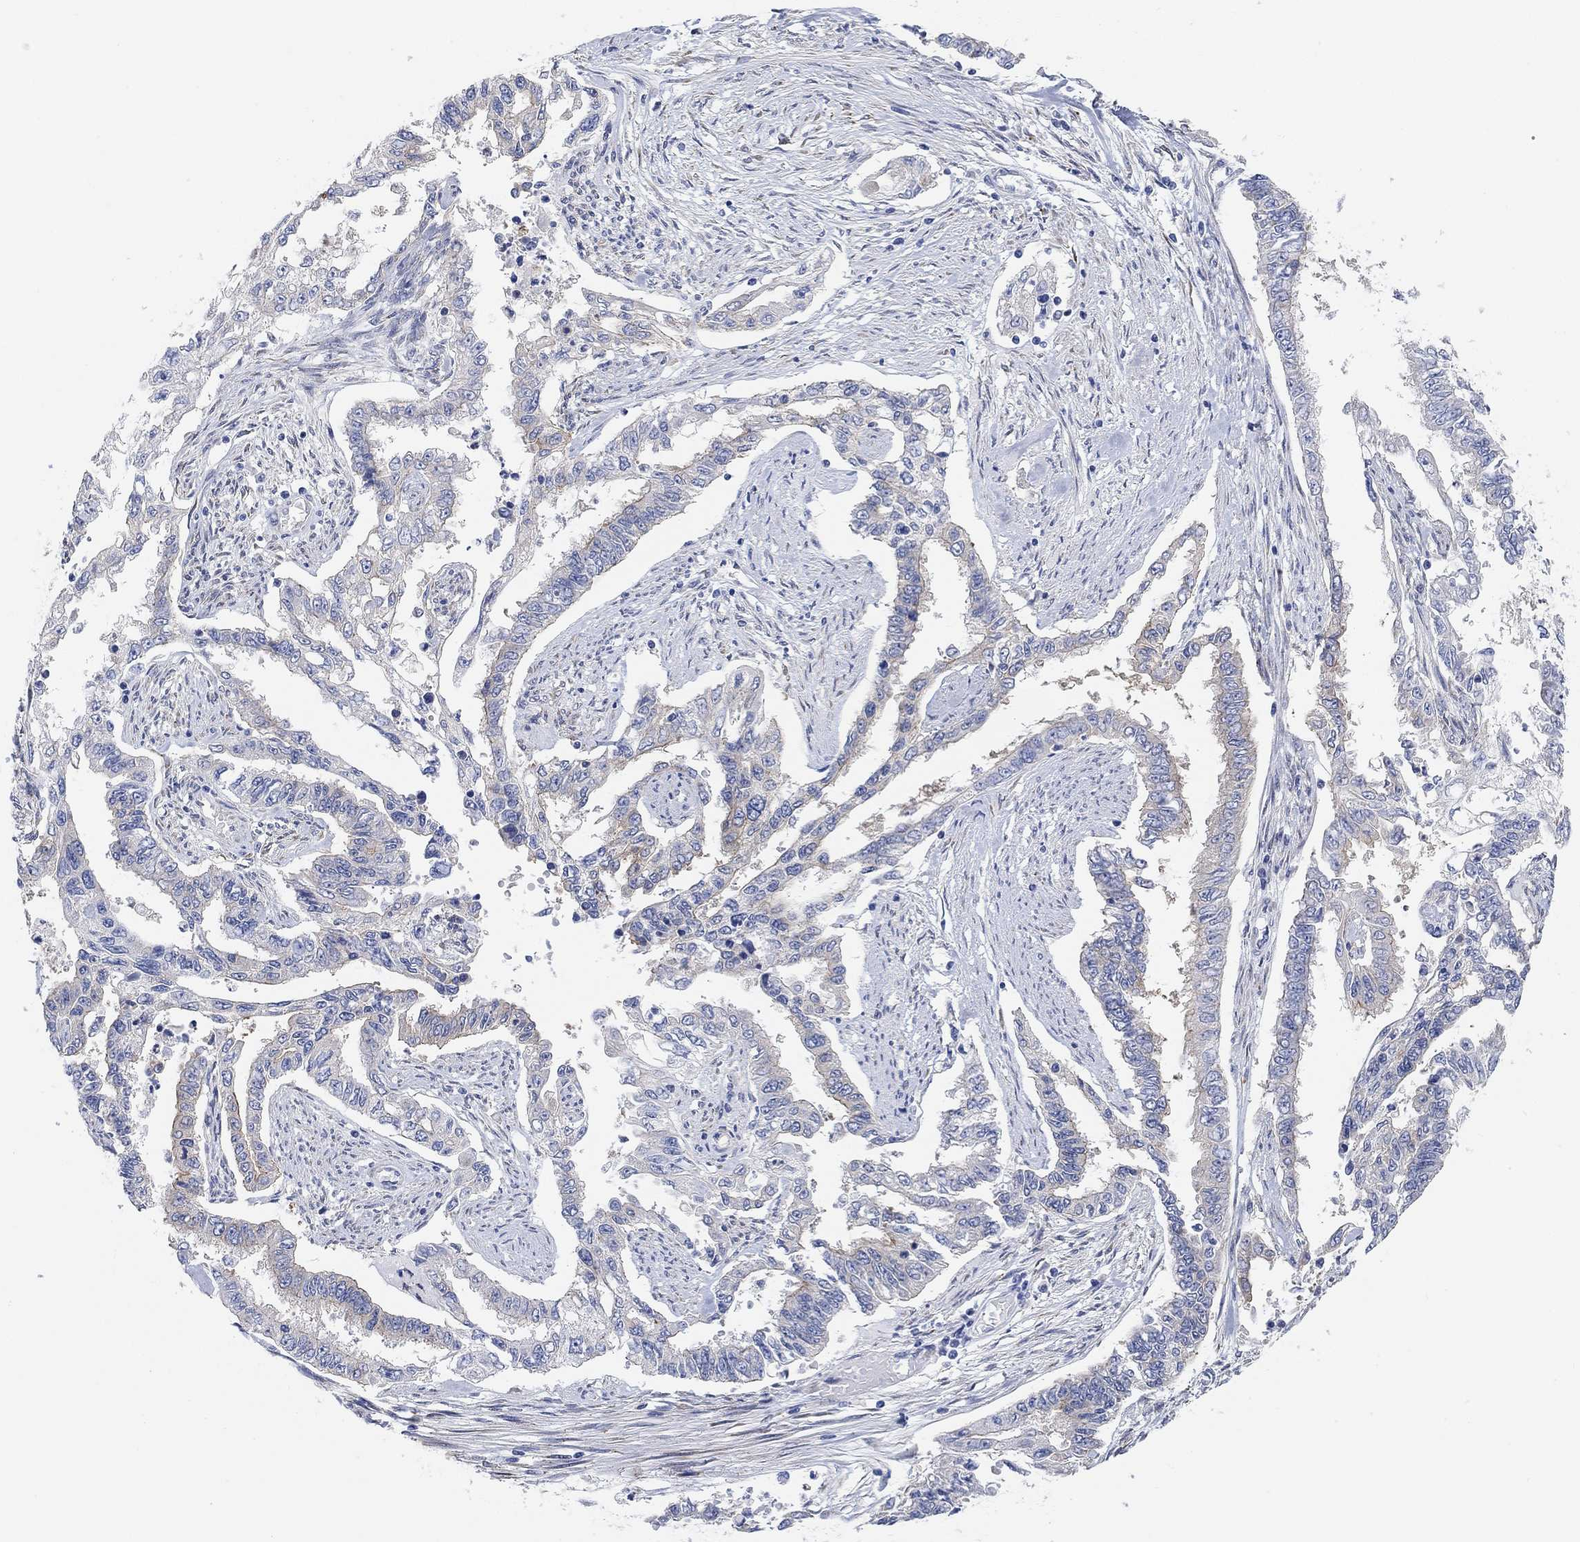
{"staining": {"intensity": "weak", "quantity": "<25%", "location": "cytoplasmic/membranous"}, "tissue": "endometrial cancer", "cell_type": "Tumor cells", "image_type": "cancer", "snomed": [{"axis": "morphology", "description": "Adenocarcinoma, NOS"}, {"axis": "topography", "description": "Uterus"}], "caption": "An immunohistochemistry photomicrograph of adenocarcinoma (endometrial) is shown. There is no staining in tumor cells of adenocarcinoma (endometrial).", "gene": "RGS1", "patient": {"sex": "female", "age": 59}}